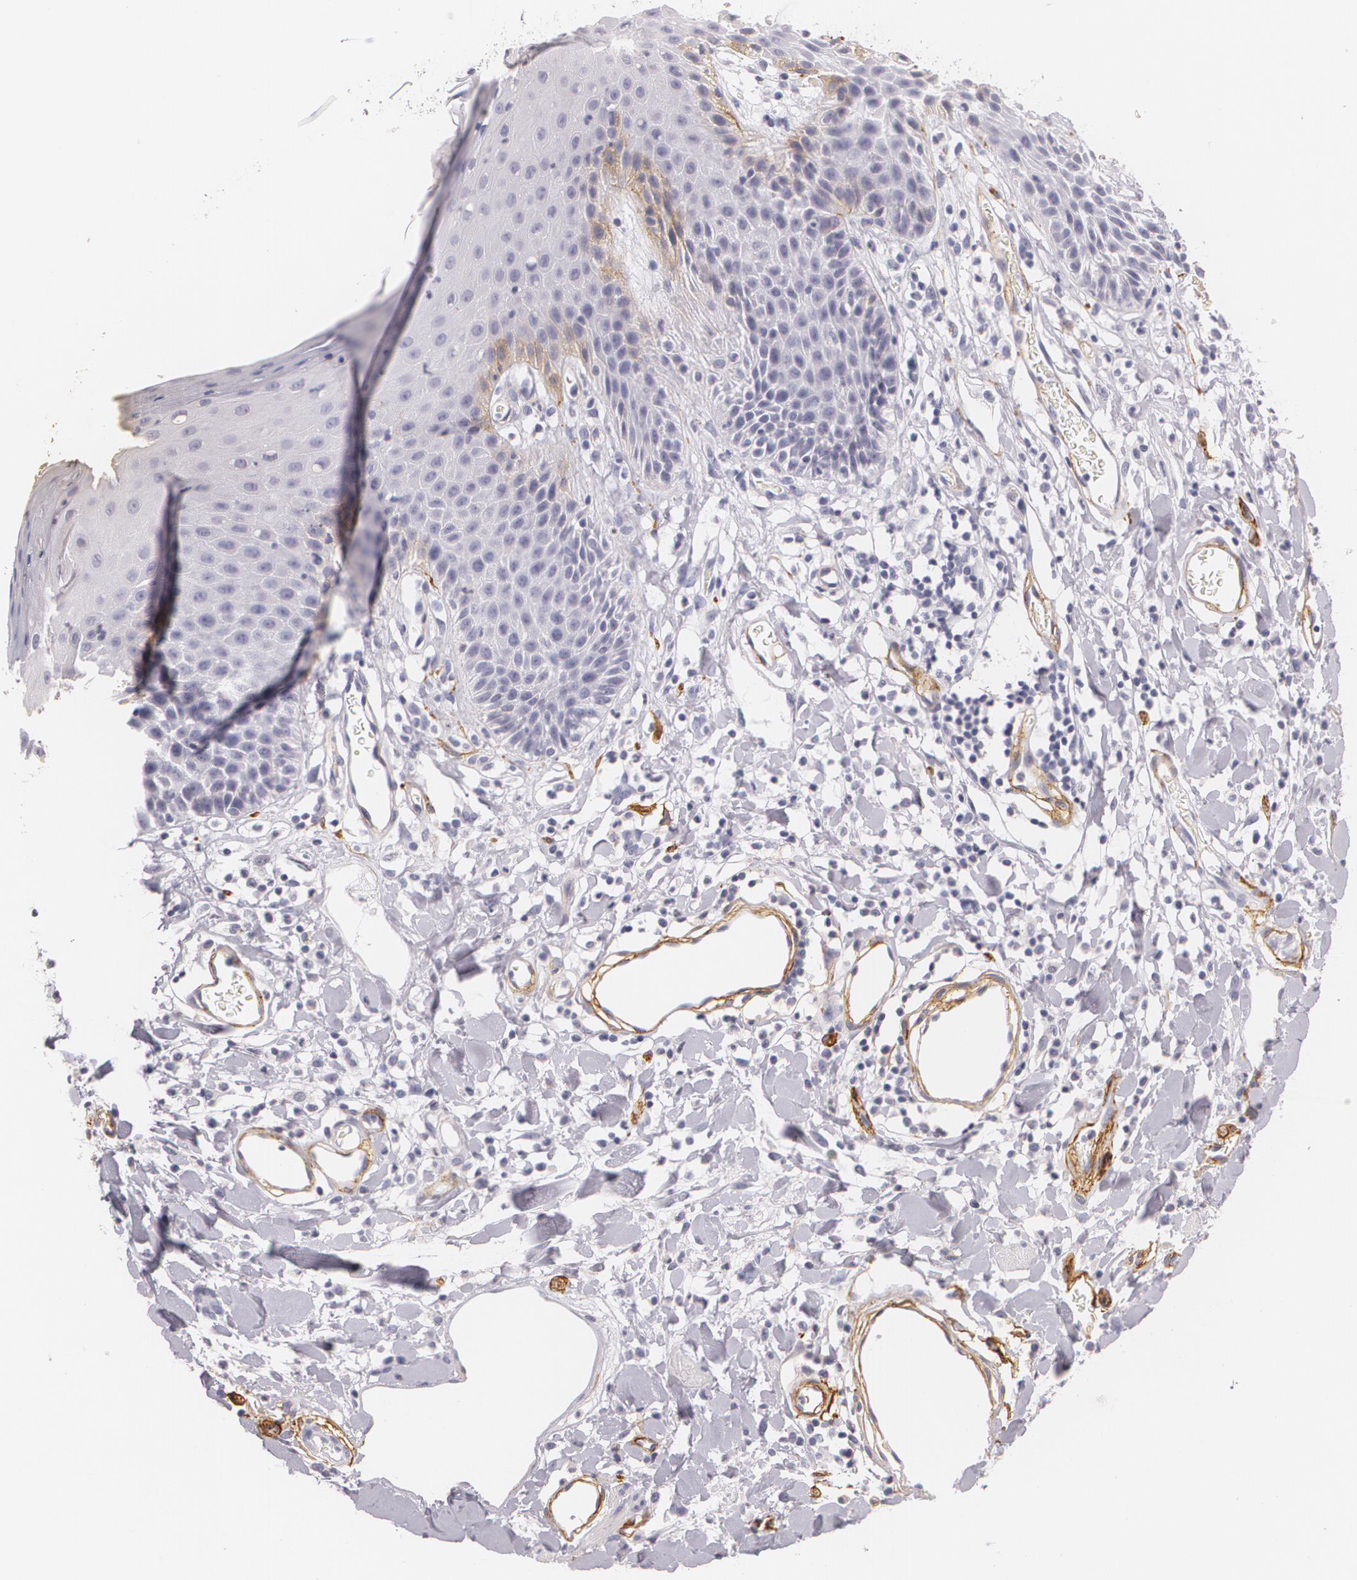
{"staining": {"intensity": "negative", "quantity": "none", "location": "none"}, "tissue": "skin", "cell_type": "Epidermal cells", "image_type": "normal", "snomed": [{"axis": "morphology", "description": "Normal tissue, NOS"}, {"axis": "topography", "description": "Vulva"}, {"axis": "topography", "description": "Peripheral nerve tissue"}], "caption": "IHC micrograph of normal skin: human skin stained with DAB exhibits no significant protein positivity in epidermal cells. The staining is performed using DAB (3,3'-diaminobenzidine) brown chromogen with nuclei counter-stained in using hematoxylin.", "gene": "NGFR", "patient": {"sex": "female", "age": 68}}